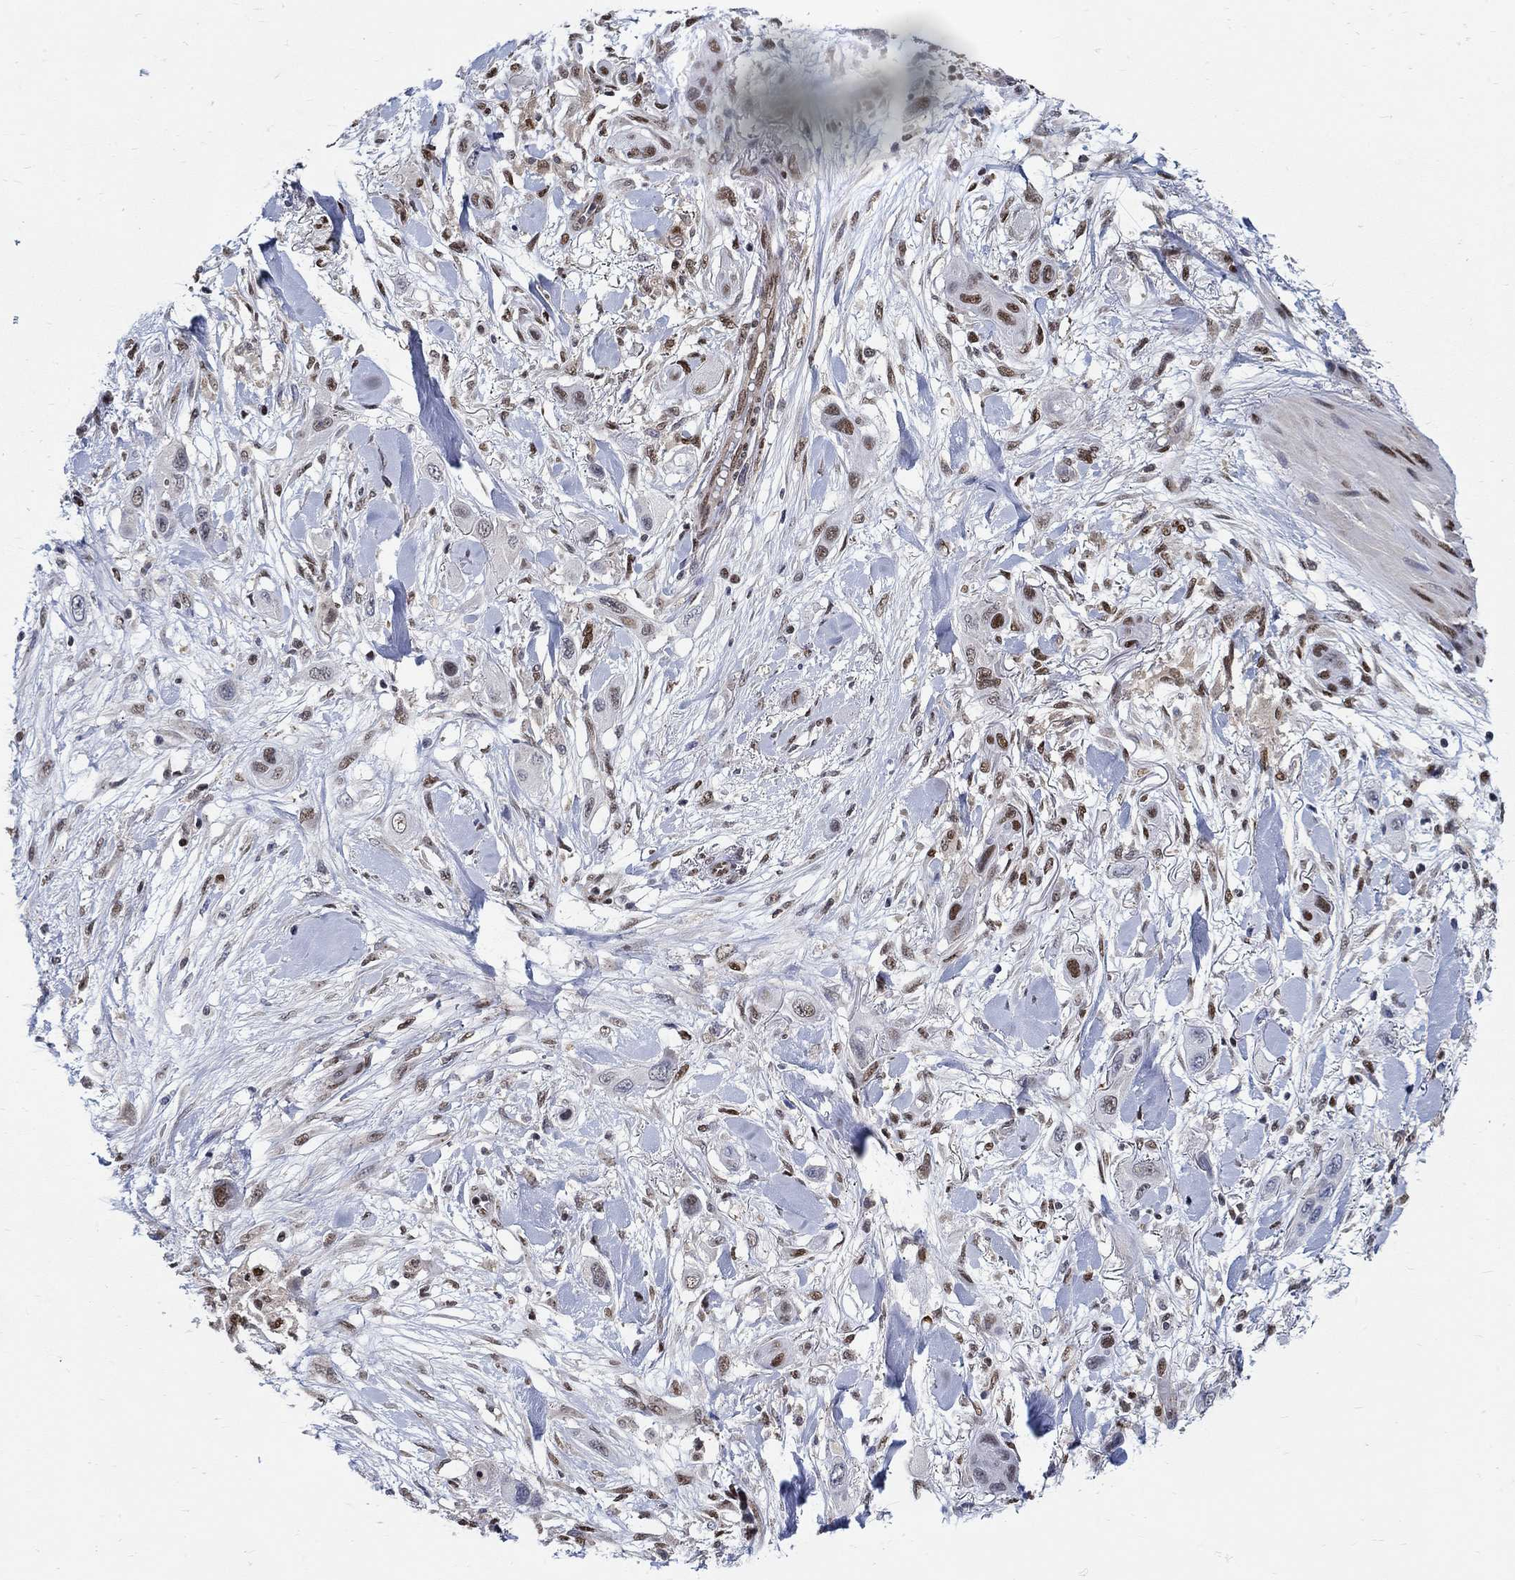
{"staining": {"intensity": "strong", "quantity": "25%-75%", "location": "nuclear"}, "tissue": "skin cancer", "cell_type": "Tumor cells", "image_type": "cancer", "snomed": [{"axis": "morphology", "description": "Squamous cell carcinoma, NOS"}, {"axis": "topography", "description": "Skin"}], "caption": "Tumor cells demonstrate high levels of strong nuclear positivity in about 25%-75% of cells in skin squamous cell carcinoma. (brown staining indicates protein expression, while blue staining denotes nuclei).", "gene": "ZNF594", "patient": {"sex": "male", "age": 79}}